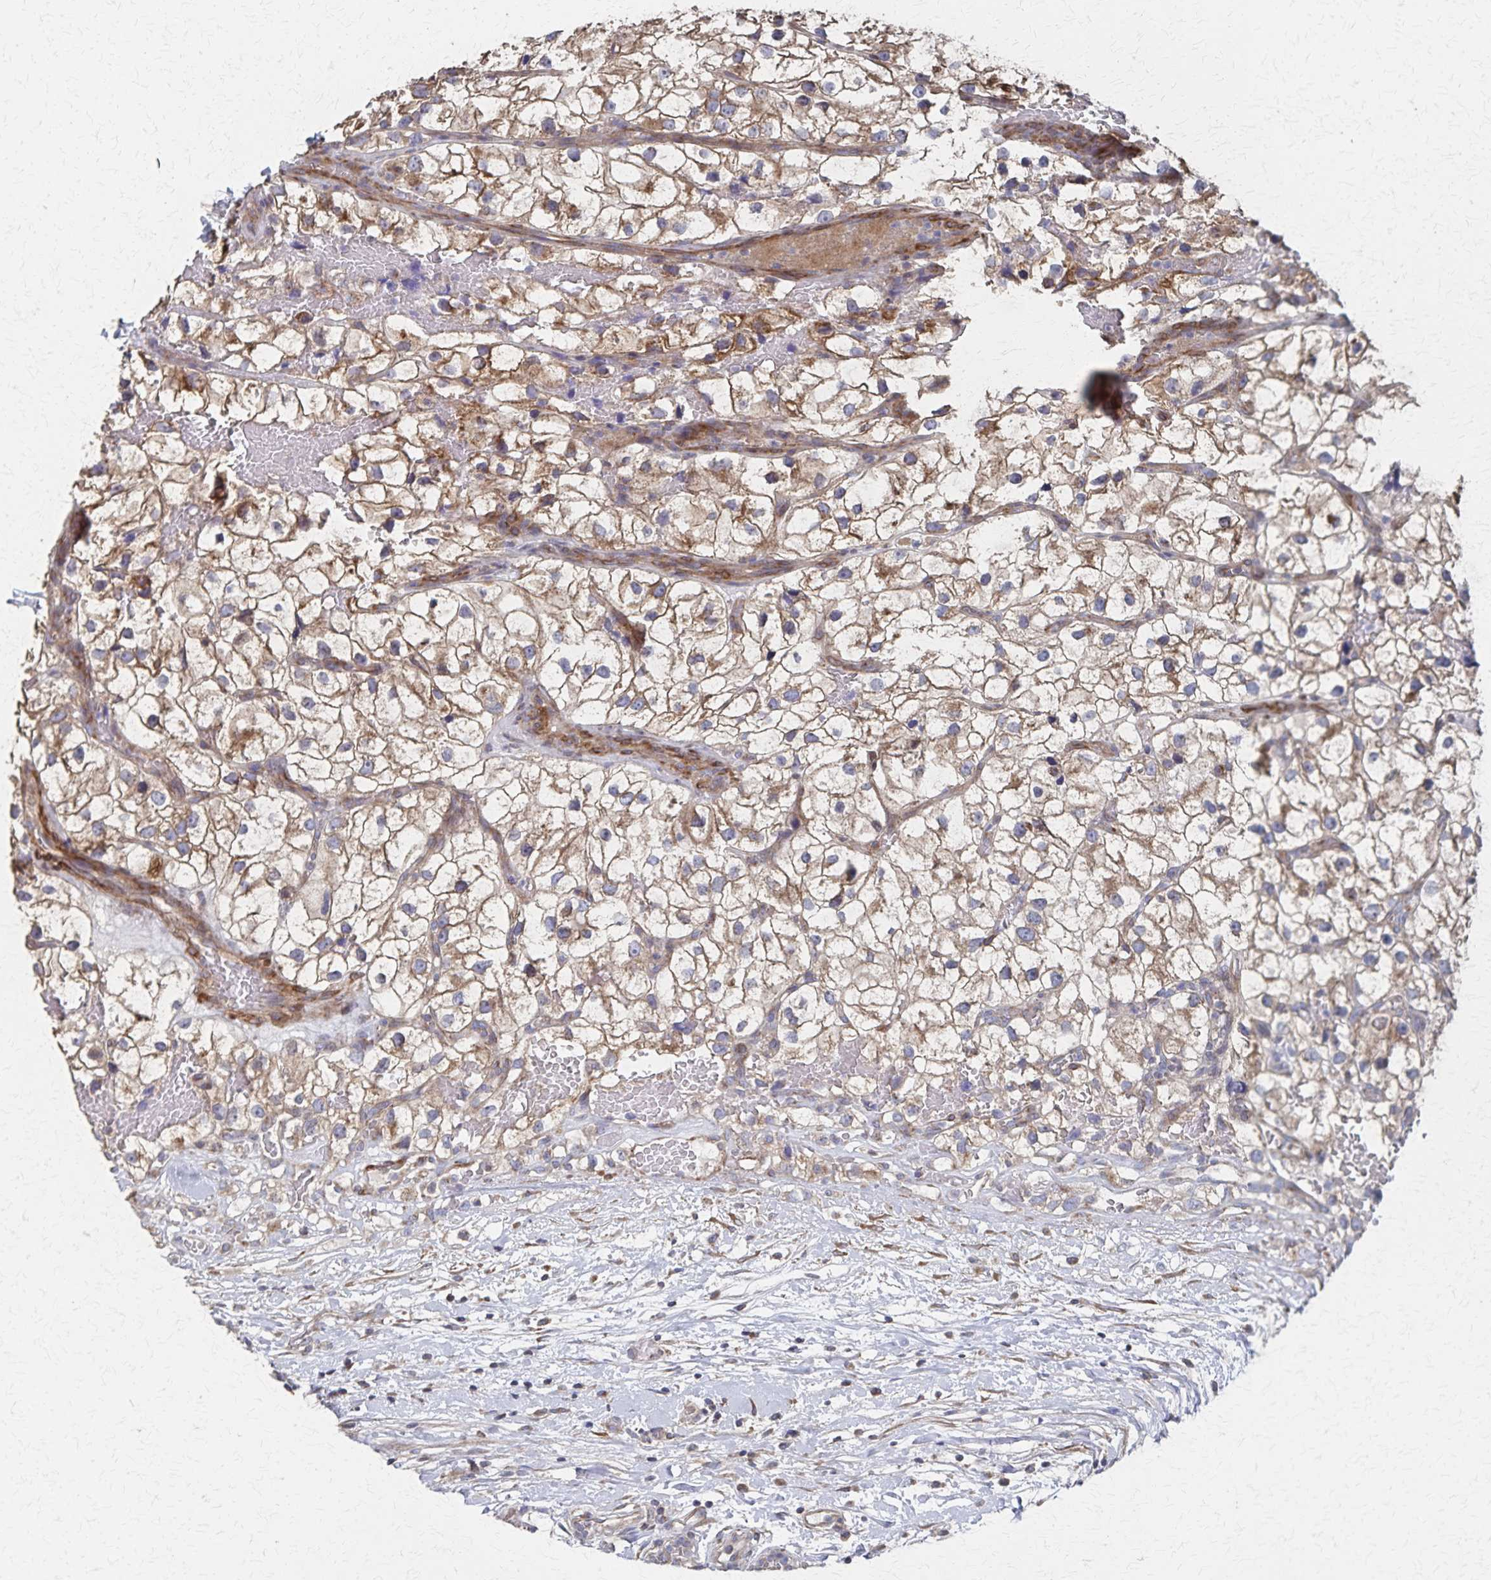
{"staining": {"intensity": "weak", "quantity": ">75%", "location": "cytoplasmic/membranous"}, "tissue": "renal cancer", "cell_type": "Tumor cells", "image_type": "cancer", "snomed": [{"axis": "morphology", "description": "Adenocarcinoma, NOS"}, {"axis": "topography", "description": "Kidney"}], "caption": "Protein expression analysis of human renal cancer (adenocarcinoma) reveals weak cytoplasmic/membranous staining in approximately >75% of tumor cells.", "gene": "PGAP2", "patient": {"sex": "male", "age": 59}}